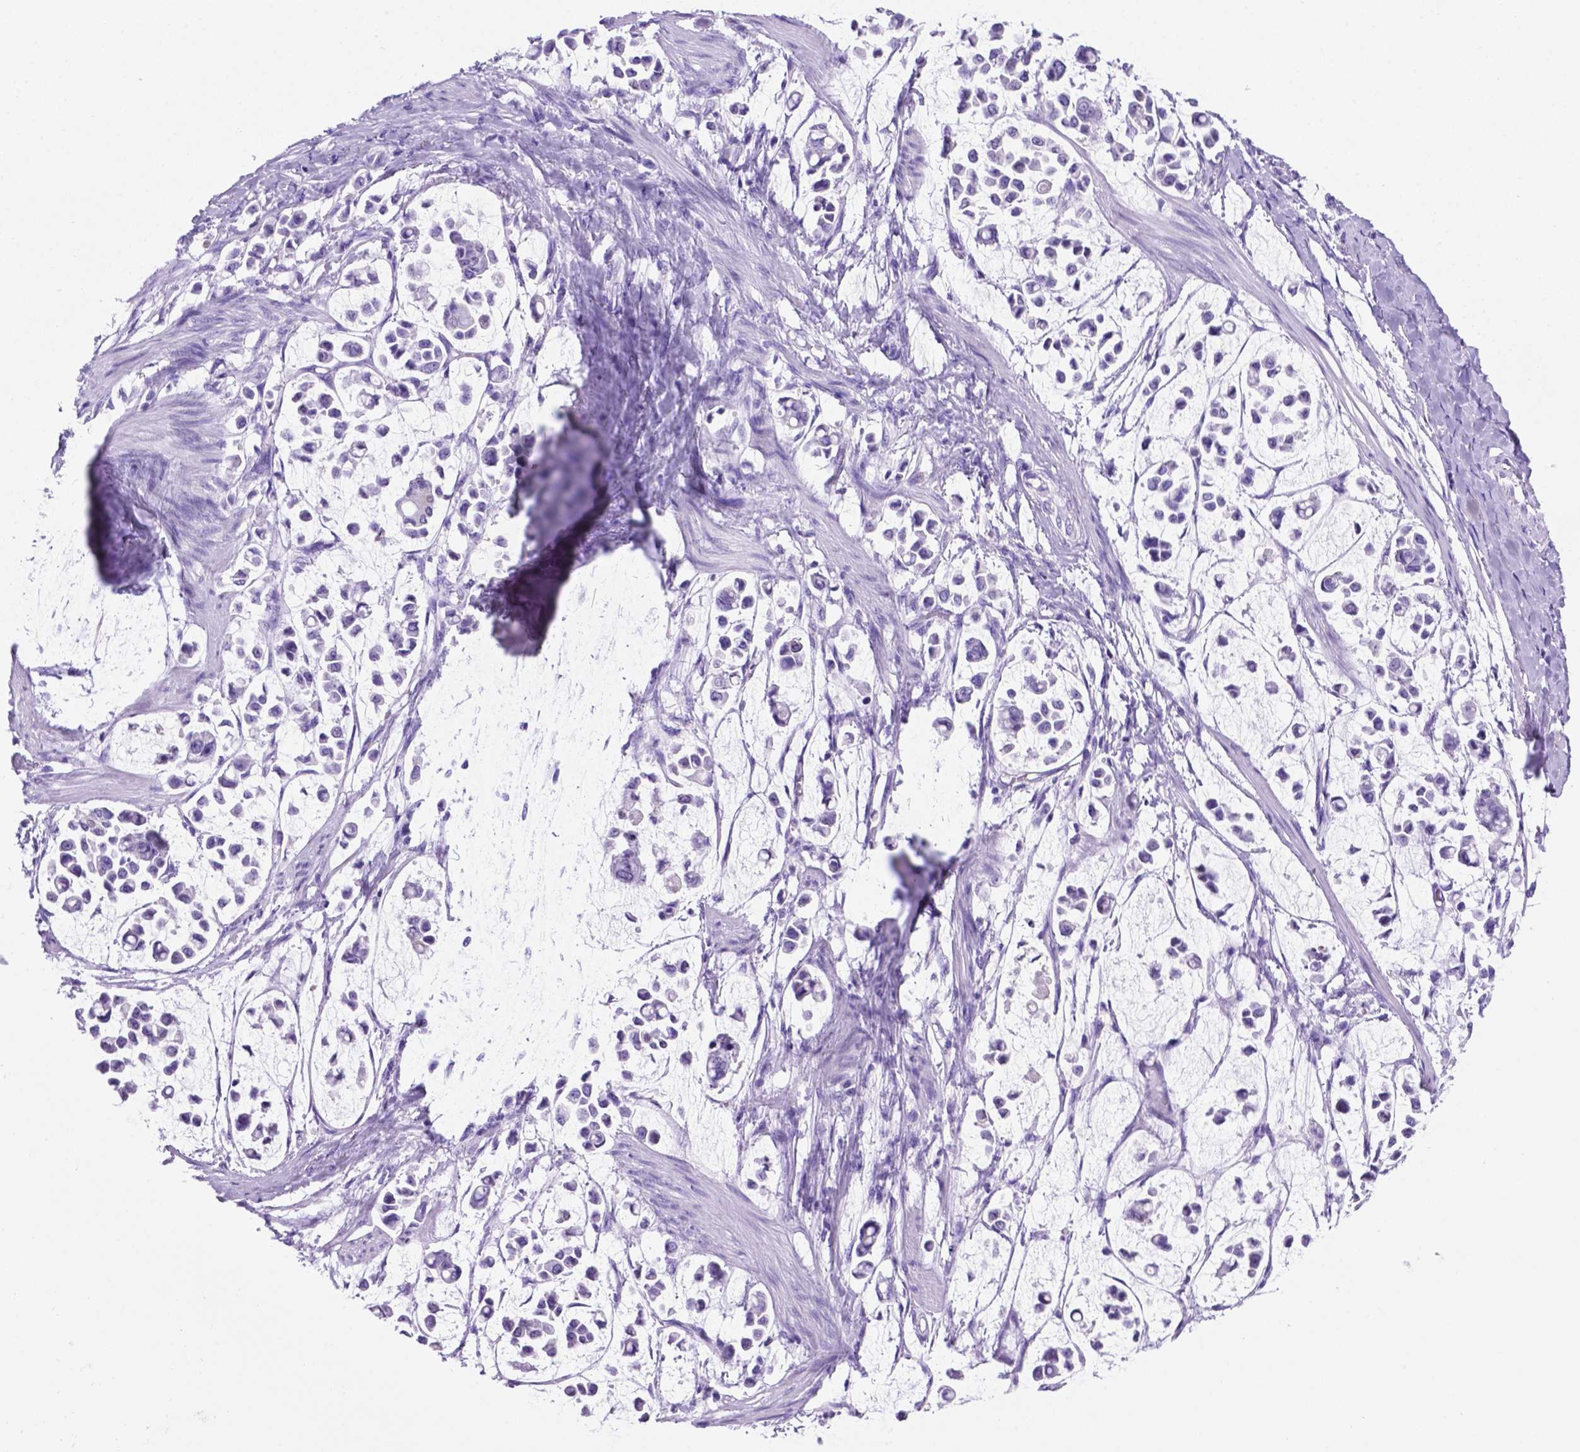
{"staining": {"intensity": "negative", "quantity": "none", "location": "none"}, "tissue": "stomach cancer", "cell_type": "Tumor cells", "image_type": "cancer", "snomed": [{"axis": "morphology", "description": "Adenocarcinoma, NOS"}, {"axis": "topography", "description": "Stomach"}], "caption": "DAB immunohistochemical staining of stomach cancer reveals no significant expression in tumor cells.", "gene": "C17orf107", "patient": {"sex": "male", "age": 82}}